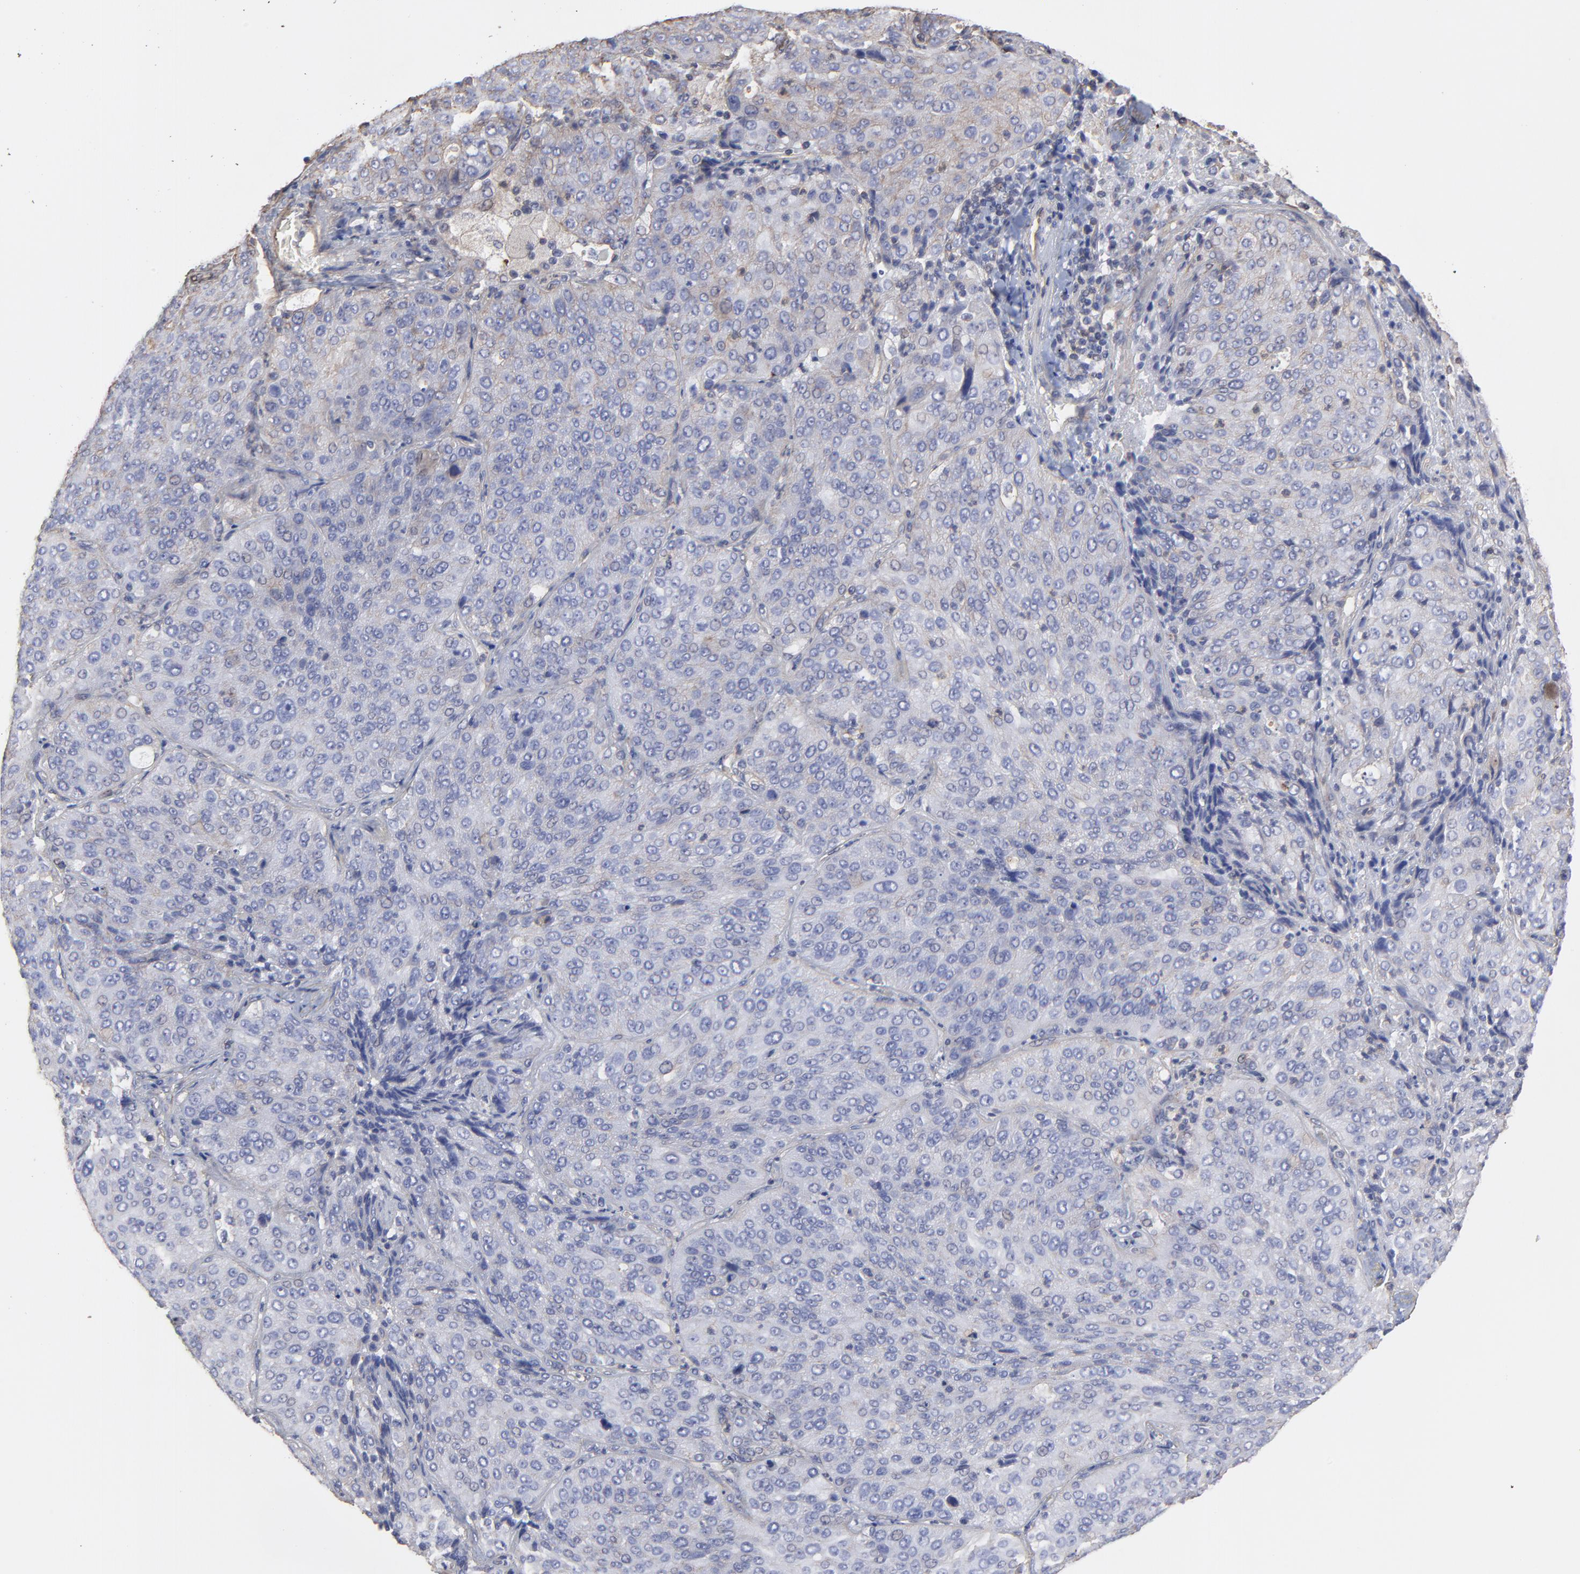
{"staining": {"intensity": "negative", "quantity": "none", "location": "none"}, "tissue": "lung cancer", "cell_type": "Tumor cells", "image_type": "cancer", "snomed": [{"axis": "morphology", "description": "Squamous cell carcinoma, NOS"}, {"axis": "topography", "description": "Lung"}], "caption": "Immunohistochemistry micrograph of neoplastic tissue: human squamous cell carcinoma (lung) stained with DAB shows no significant protein staining in tumor cells.", "gene": "LRCH2", "patient": {"sex": "male", "age": 54}}